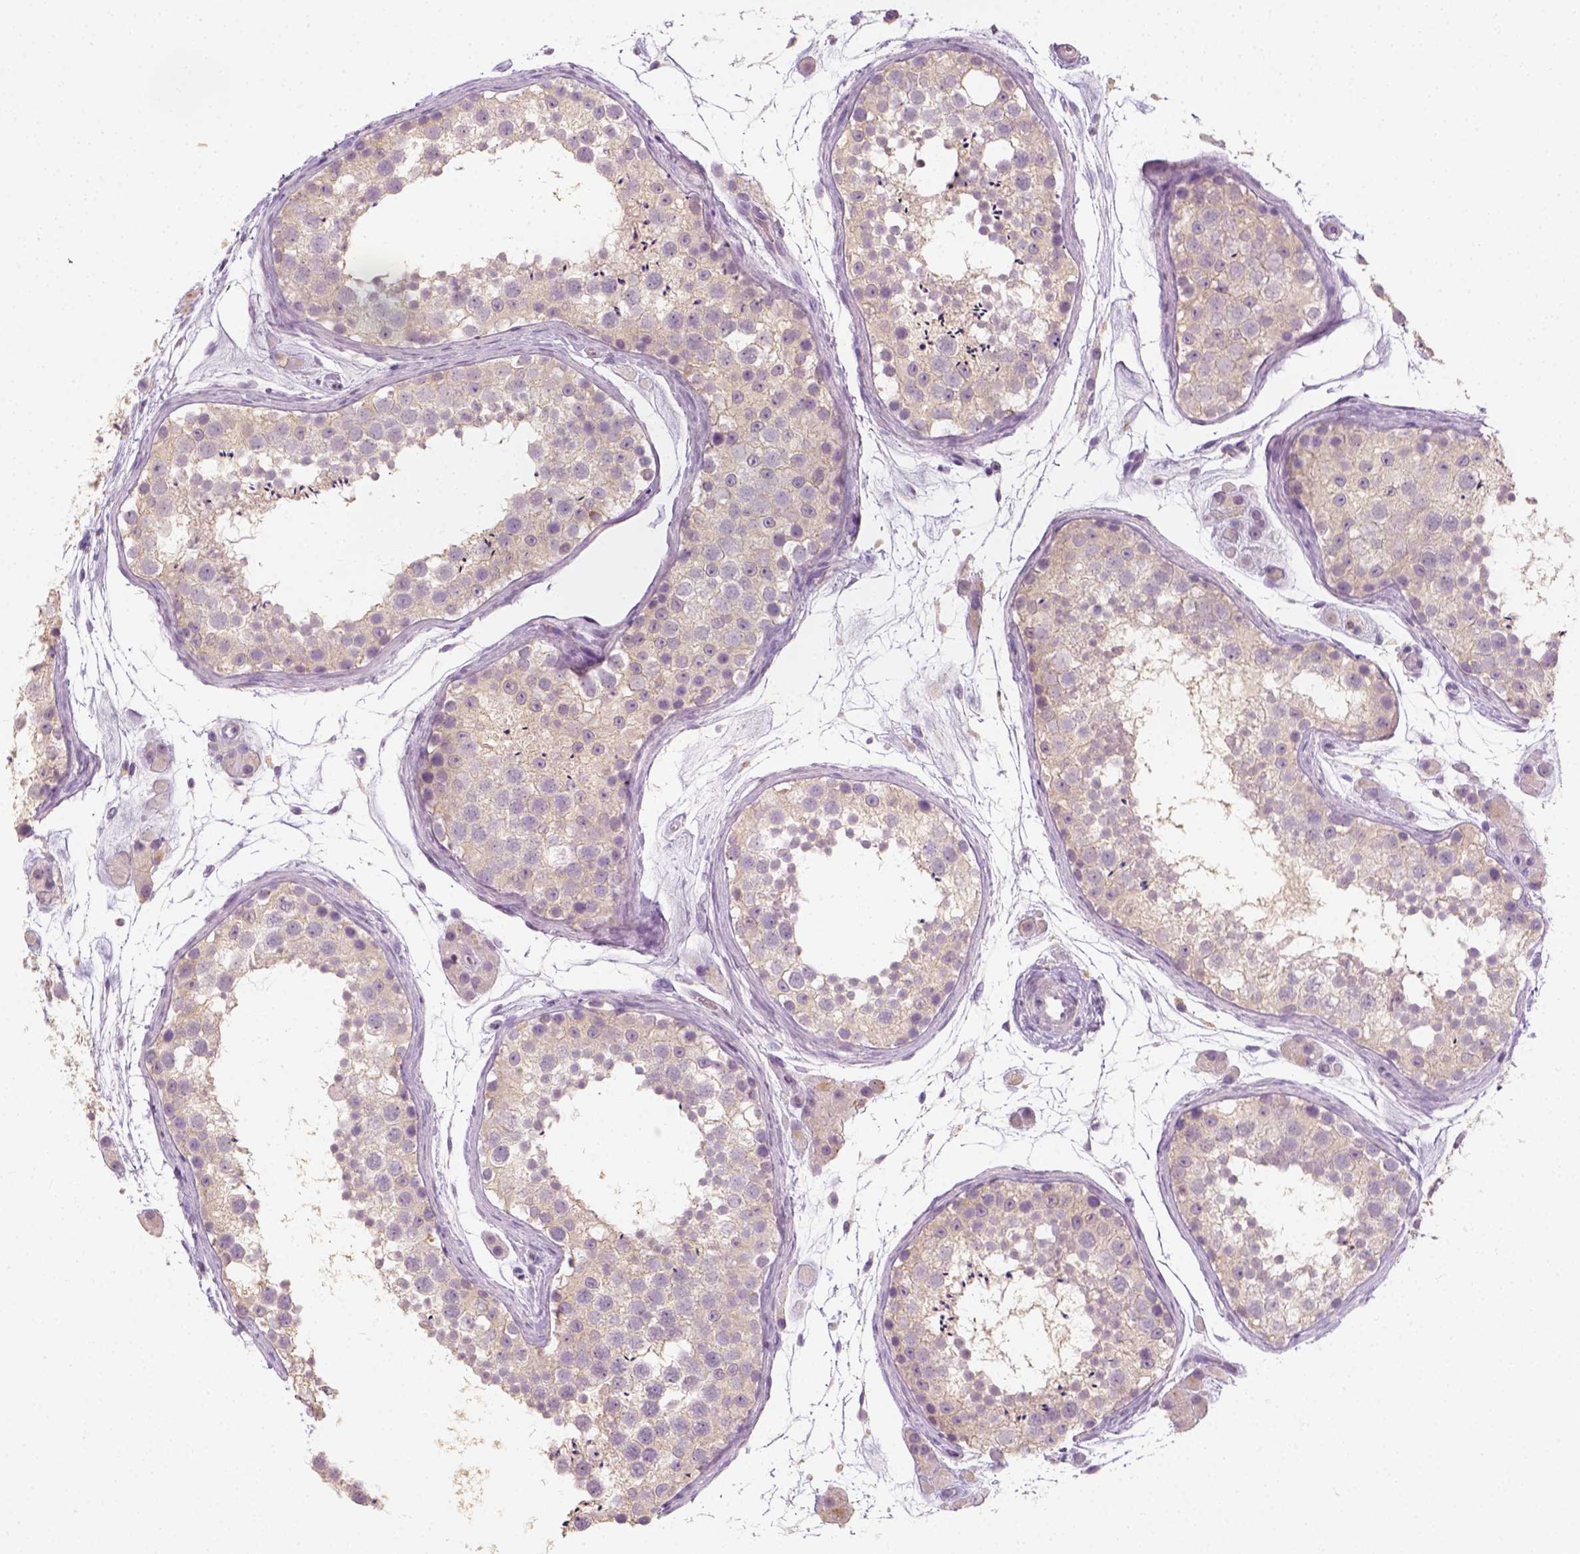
{"staining": {"intensity": "negative", "quantity": "none", "location": "none"}, "tissue": "testis", "cell_type": "Cells in seminiferous ducts", "image_type": "normal", "snomed": [{"axis": "morphology", "description": "Normal tissue, NOS"}, {"axis": "topography", "description": "Testis"}], "caption": "DAB (3,3'-diaminobenzidine) immunohistochemical staining of normal human testis demonstrates no significant positivity in cells in seminiferous ducts.", "gene": "FAM163B", "patient": {"sex": "male", "age": 41}}